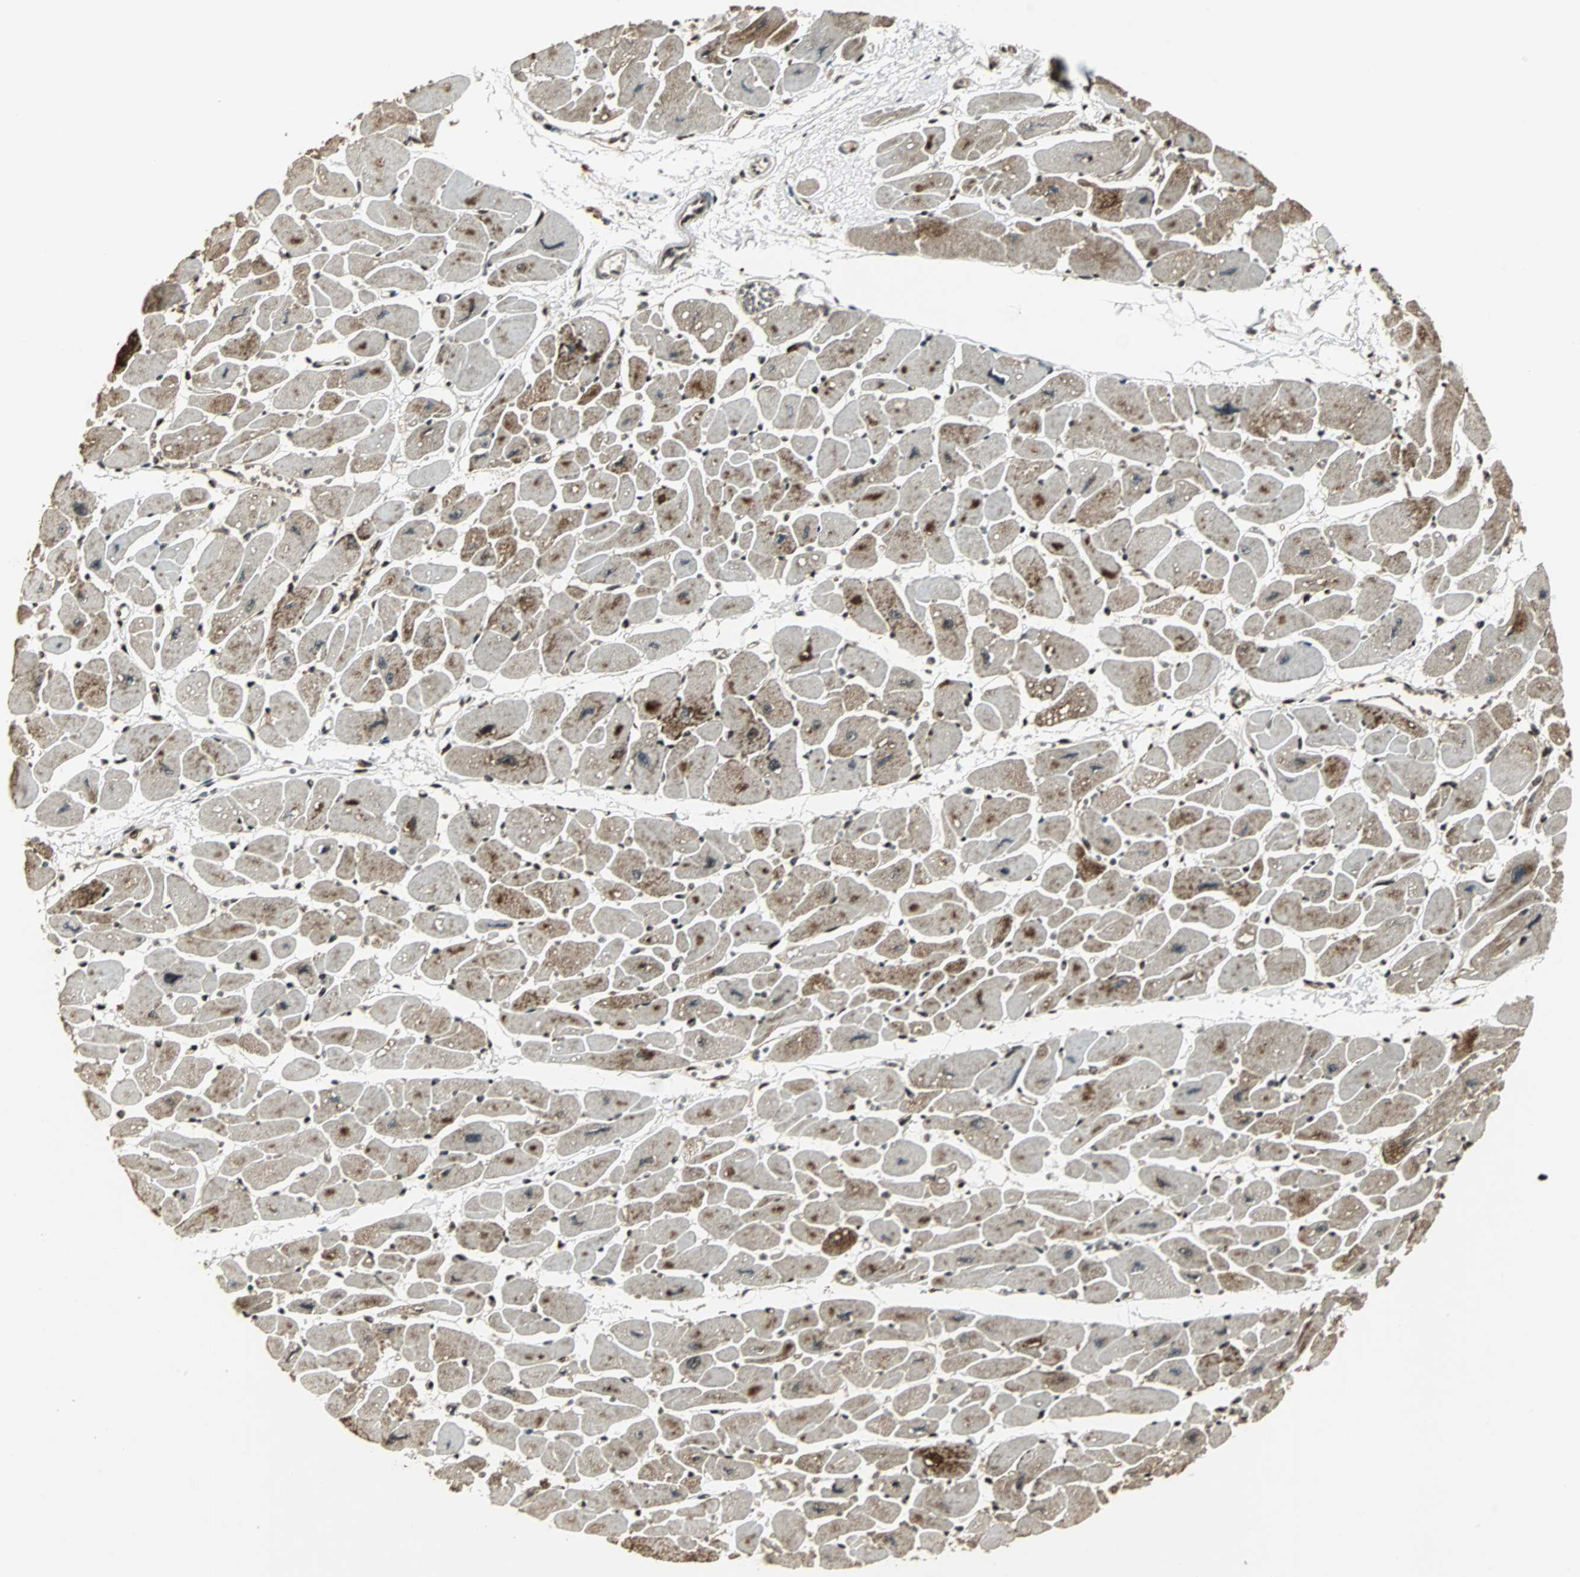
{"staining": {"intensity": "moderate", "quantity": ">75%", "location": "cytoplasmic/membranous"}, "tissue": "heart muscle", "cell_type": "Cardiomyocytes", "image_type": "normal", "snomed": [{"axis": "morphology", "description": "Normal tissue, NOS"}, {"axis": "topography", "description": "Heart"}], "caption": "Heart muscle was stained to show a protein in brown. There is medium levels of moderate cytoplasmic/membranous staining in approximately >75% of cardiomyocytes.", "gene": "TAF5", "patient": {"sex": "female", "age": 54}}